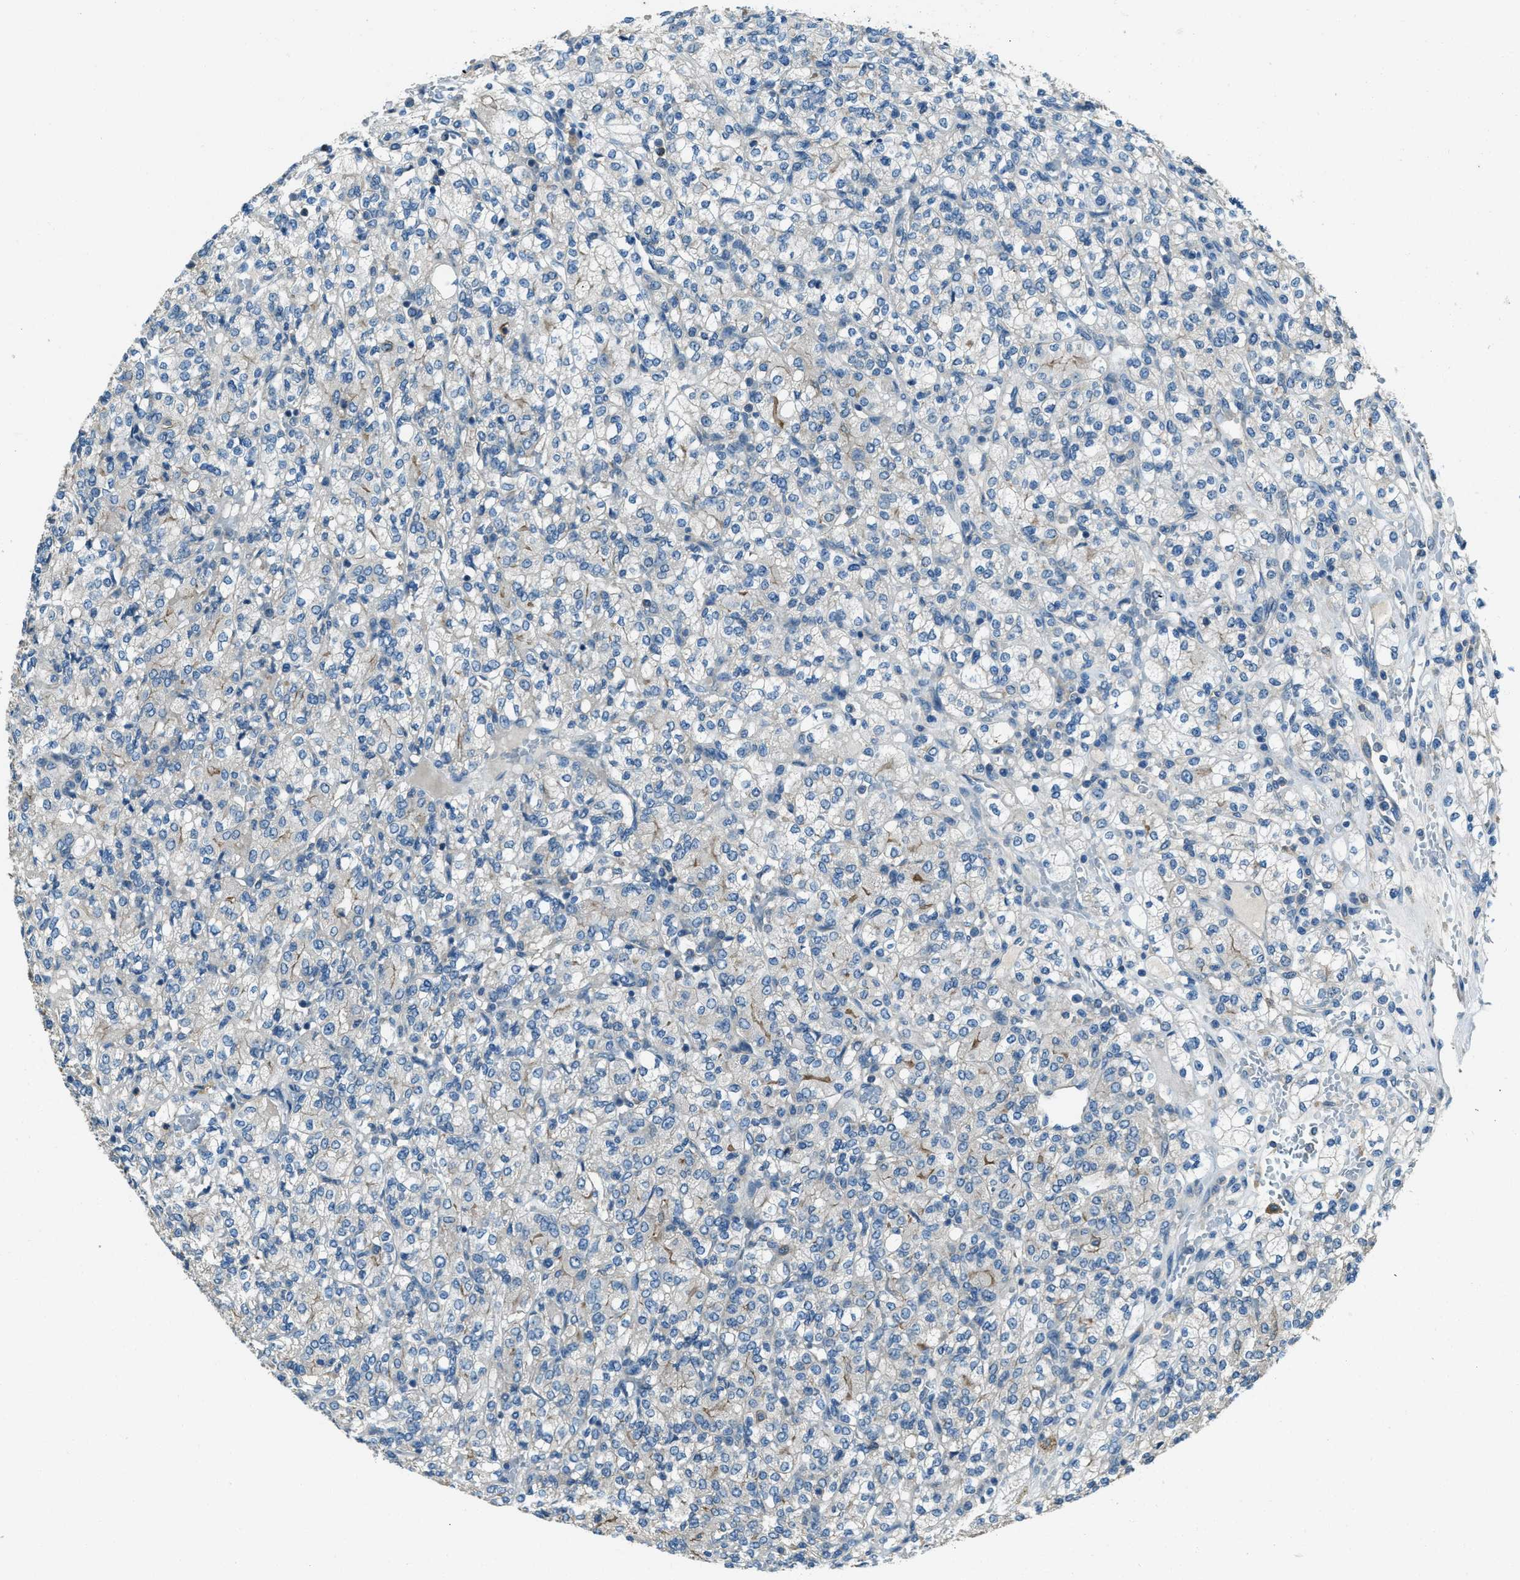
{"staining": {"intensity": "weak", "quantity": "<25%", "location": "cytoplasmic/membranous"}, "tissue": "renal cancer", "cell_type": "Tumor cells", "image_type": "cancer", "snomed": [{"axis": "morphology", "description": "Adenocarcinoma, NOS"}, {"axis": "topography", "description": "Kidney"}], "caption": "Tumor cells are negative for protein expression in human renal cancer (adenocarcinoma).", "gene": "SVIL", "patient": {"sex": "male", "age": 77}}